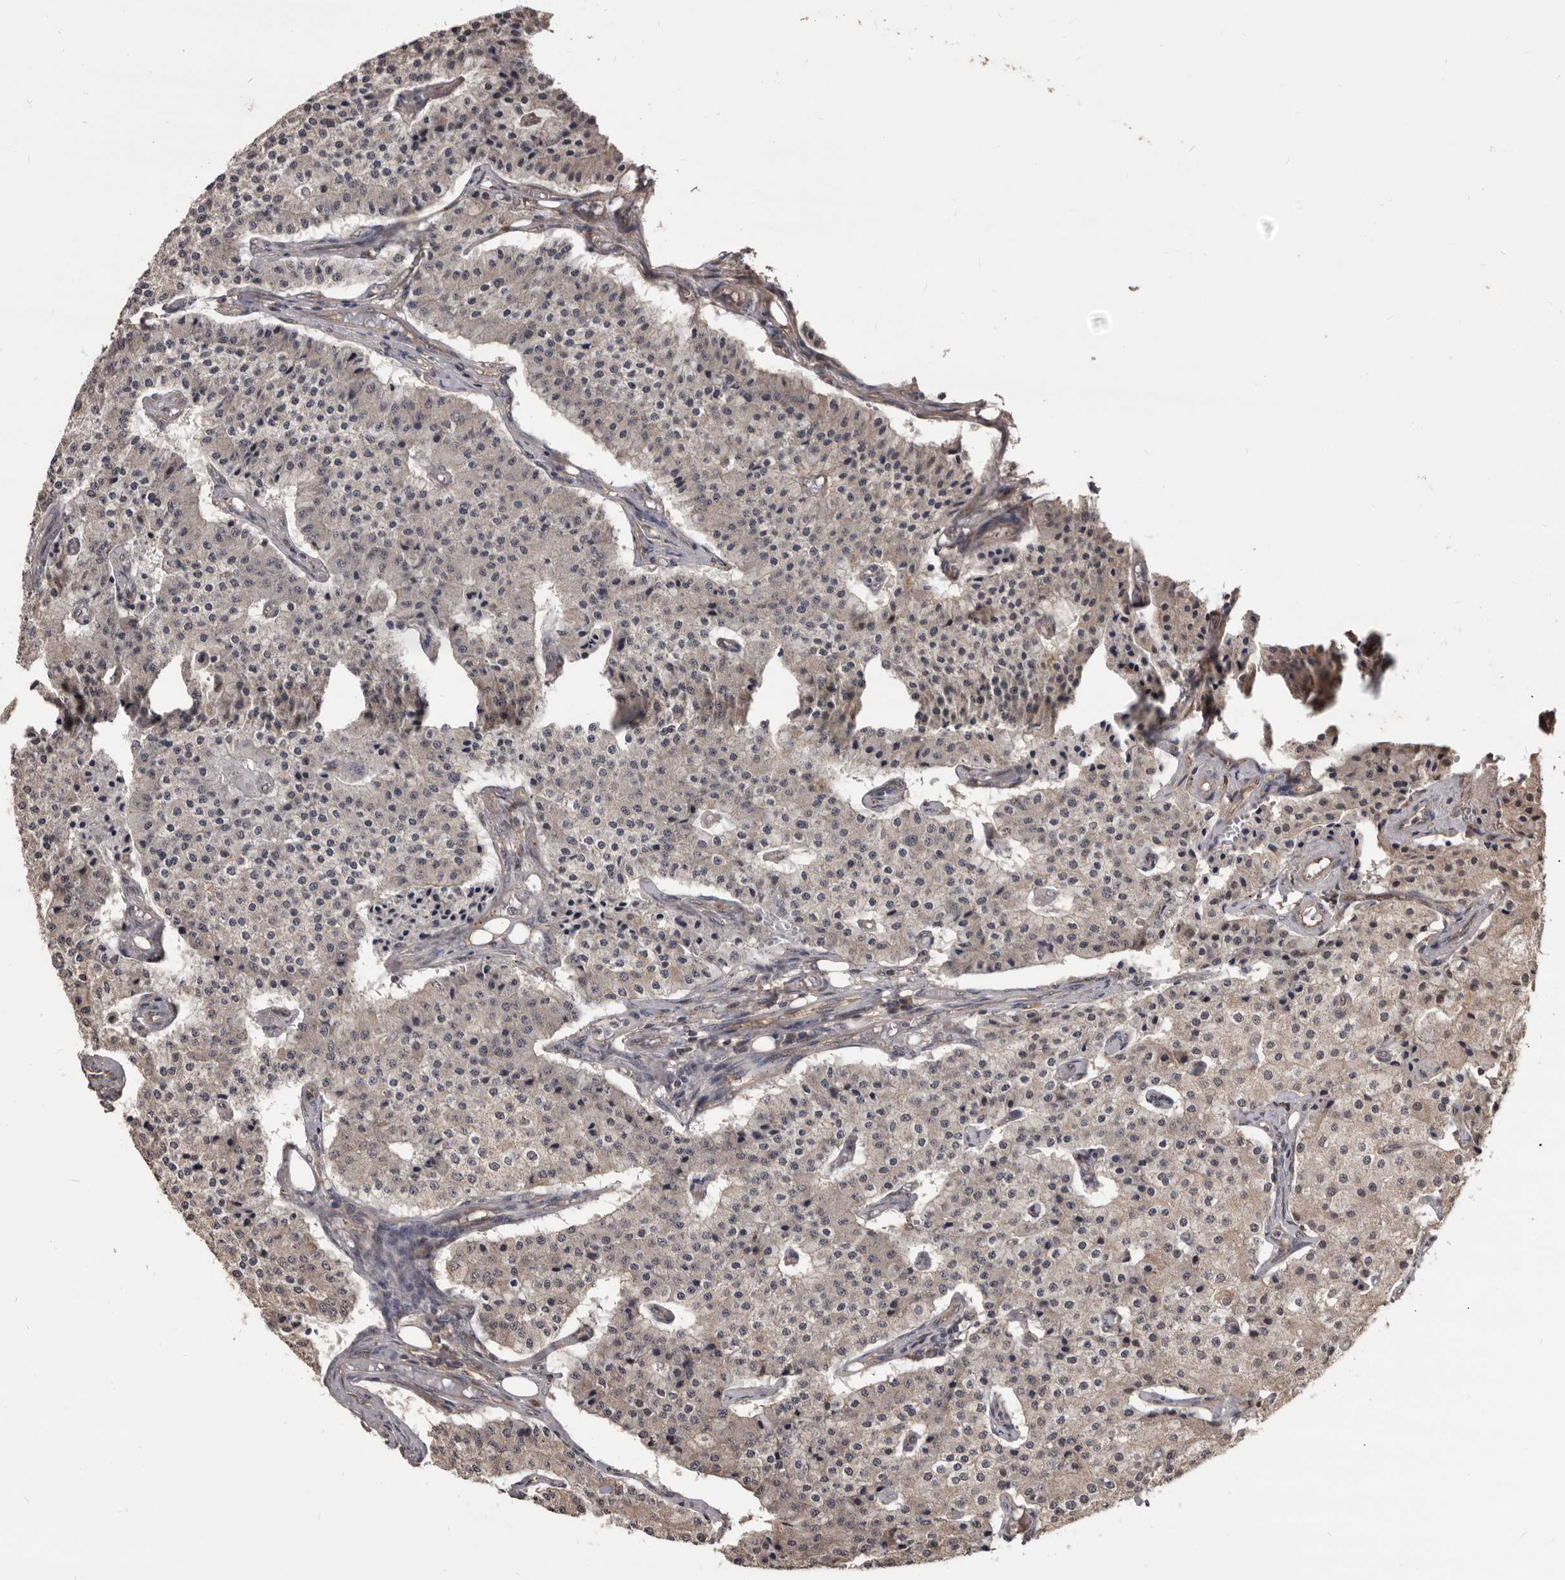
{"staining": {"intensity": "negative", "quantity": "none", "location": "none"}, "tissue": "carcinoid", "cell_type": "Tumor cells", "image_type": "cancer", "snomed": [{"axis": "morphology", "description": "Carcinoid, malignant, NOS"}, {"axis": "topography", "description": "Colon"}], "caption": "This is a histopathology image of IHC staining of carcinoid, which shows no staining in tumor cells. (DAB (3,3'-diaminobenzidine) IHC with hematoxylin counter stain).", "gene": "AHR", "patient": {"sex": "female", "age": 52}}